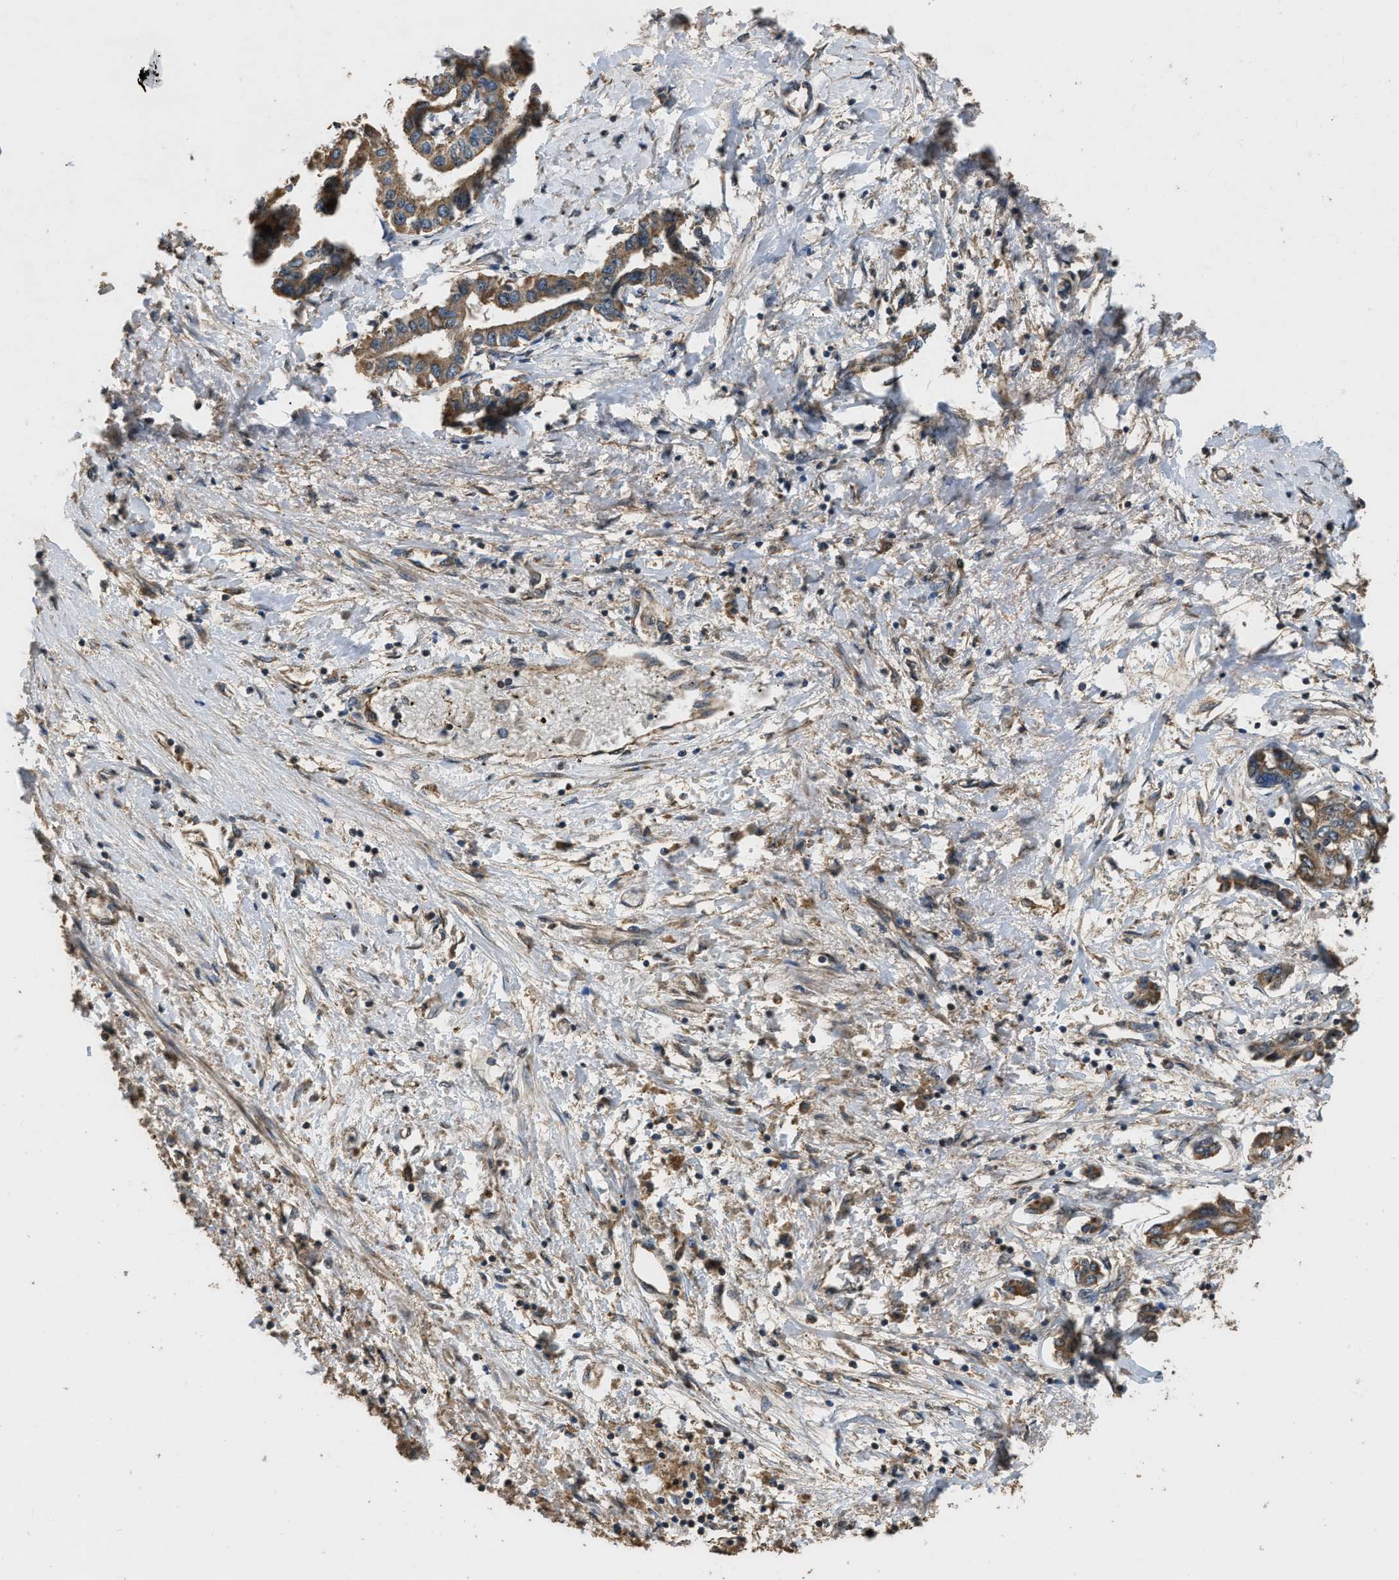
{"staining": {"intensity": "moderate", "quantity": ">75%", "location": "cytoplasmic/membranous"}, "tissue": "liver cancer", "cell_type": "Tumor cells", "image_type": "cancer", "snomed": [{"axis": "morphology", "description": "Cholangiocarcinoma"}, {"axis": "topography", "description": "Liver"}], "caption": "The micrograph demonstrates immunohistochemical staining of cholangiocarcinoma (liver). There is moderate cytoplasmic/membranous staining is appreciated in approximately >75% of tumor cells.", "gene": "DENND6B", "patient": {"sex": "male", "age": 59}}